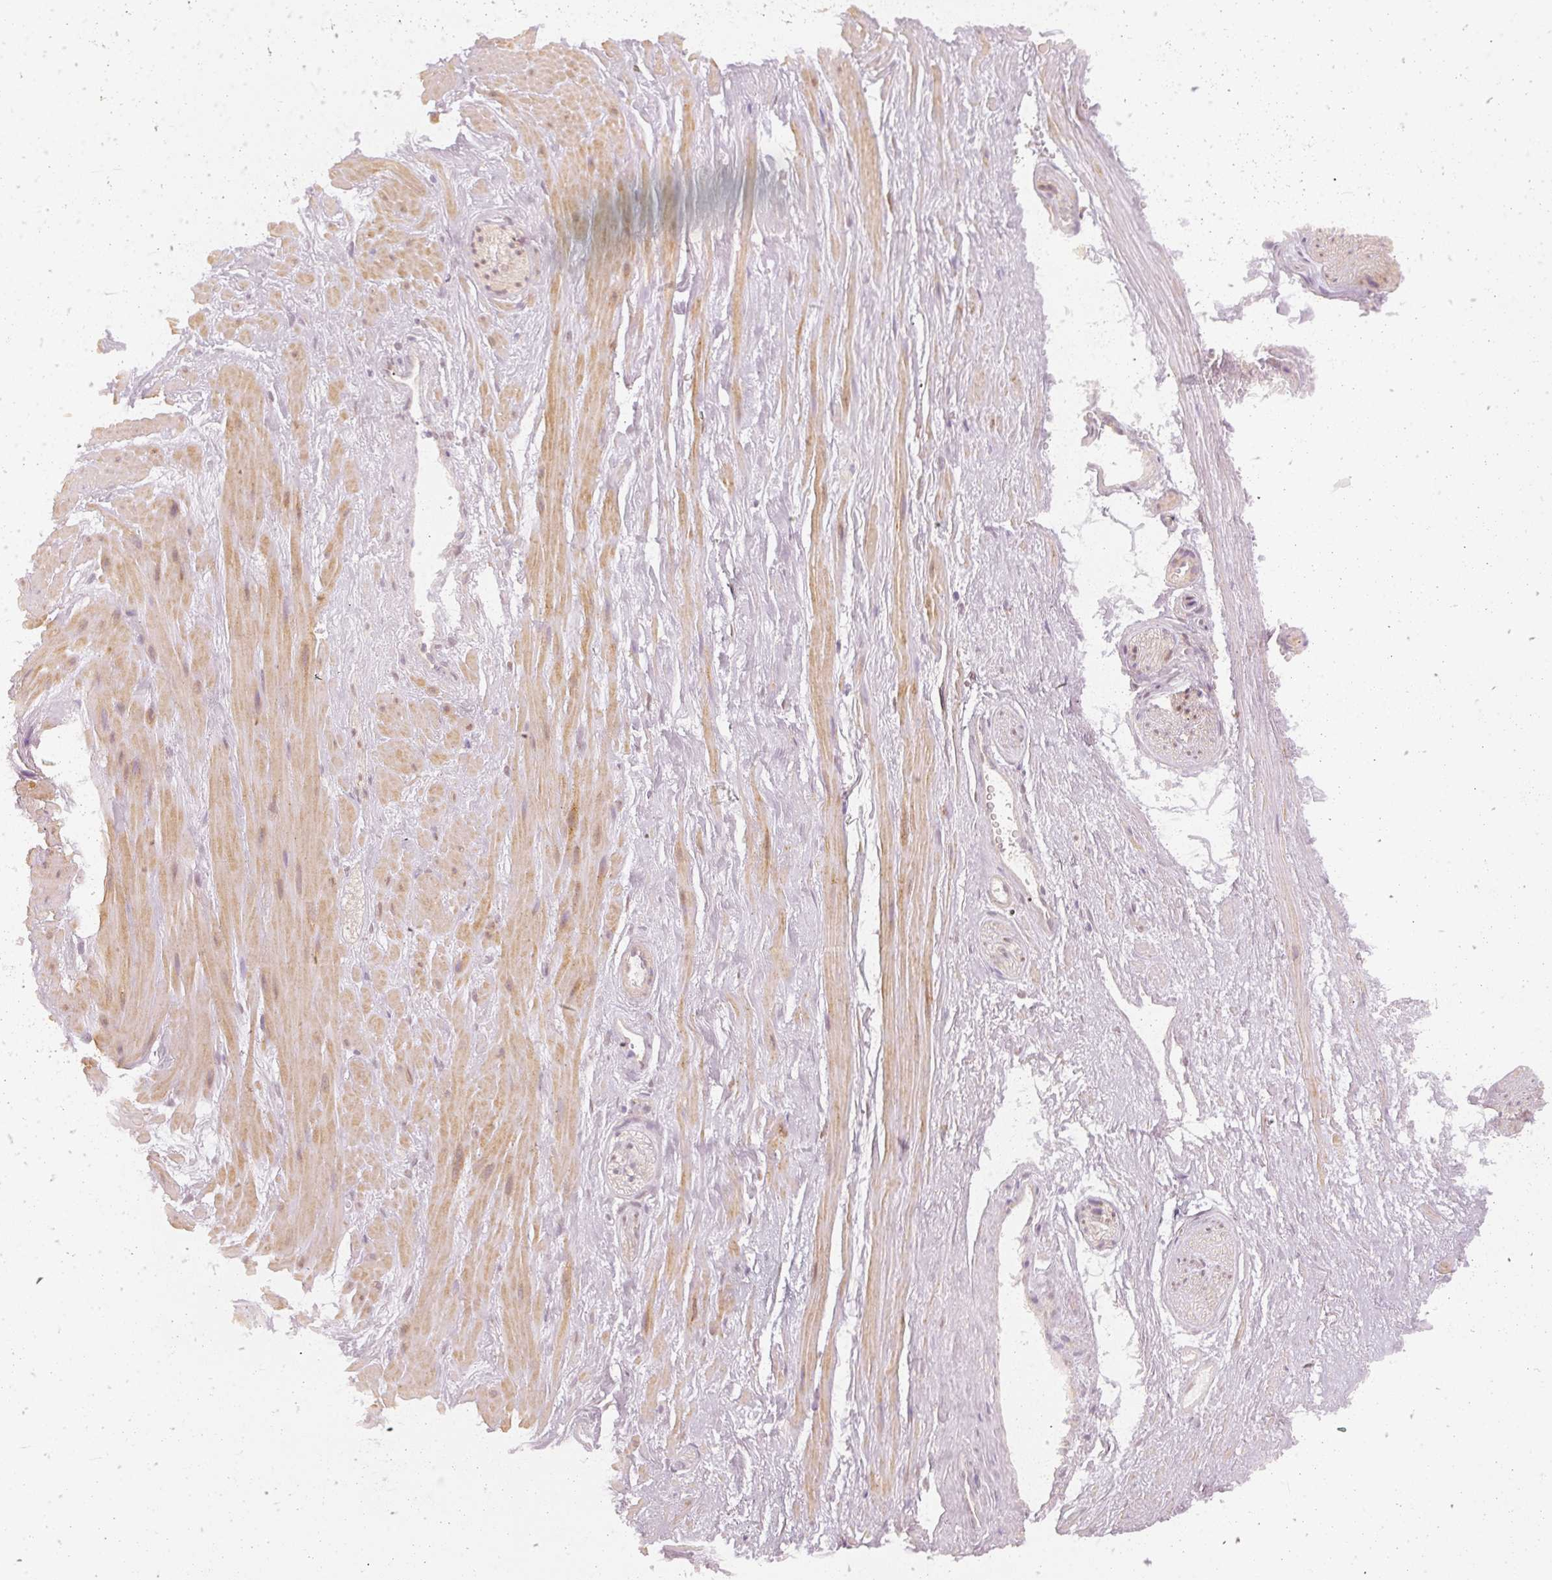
{"staining": {"intensity": "negative", "quantity": "none", "location": "none"}, "tissue": "soft tissue", "cell_type": "Fibroblasts", "image_type": "normal", "snomed": [{"axis": "morphology", "description": "Normal tissue, NOS"}, {"axis": "topography", "description": "Prostate"}, {"axis": "topography", "description": "Peripheral nerve tissue"}], "caption": "DAB immunohistochemical staining of benign soft tissue shows no significant staining in fibroblasts. (Stains: DAB (3,3'-diaminobenzidine) immunohistochemistry (IHC) with hematoxylin counter stain, Microscopy: brightfield microscopy at high magnification).", "gene": "DAPP1", "patient": {"sex": "male", "age": 61}}